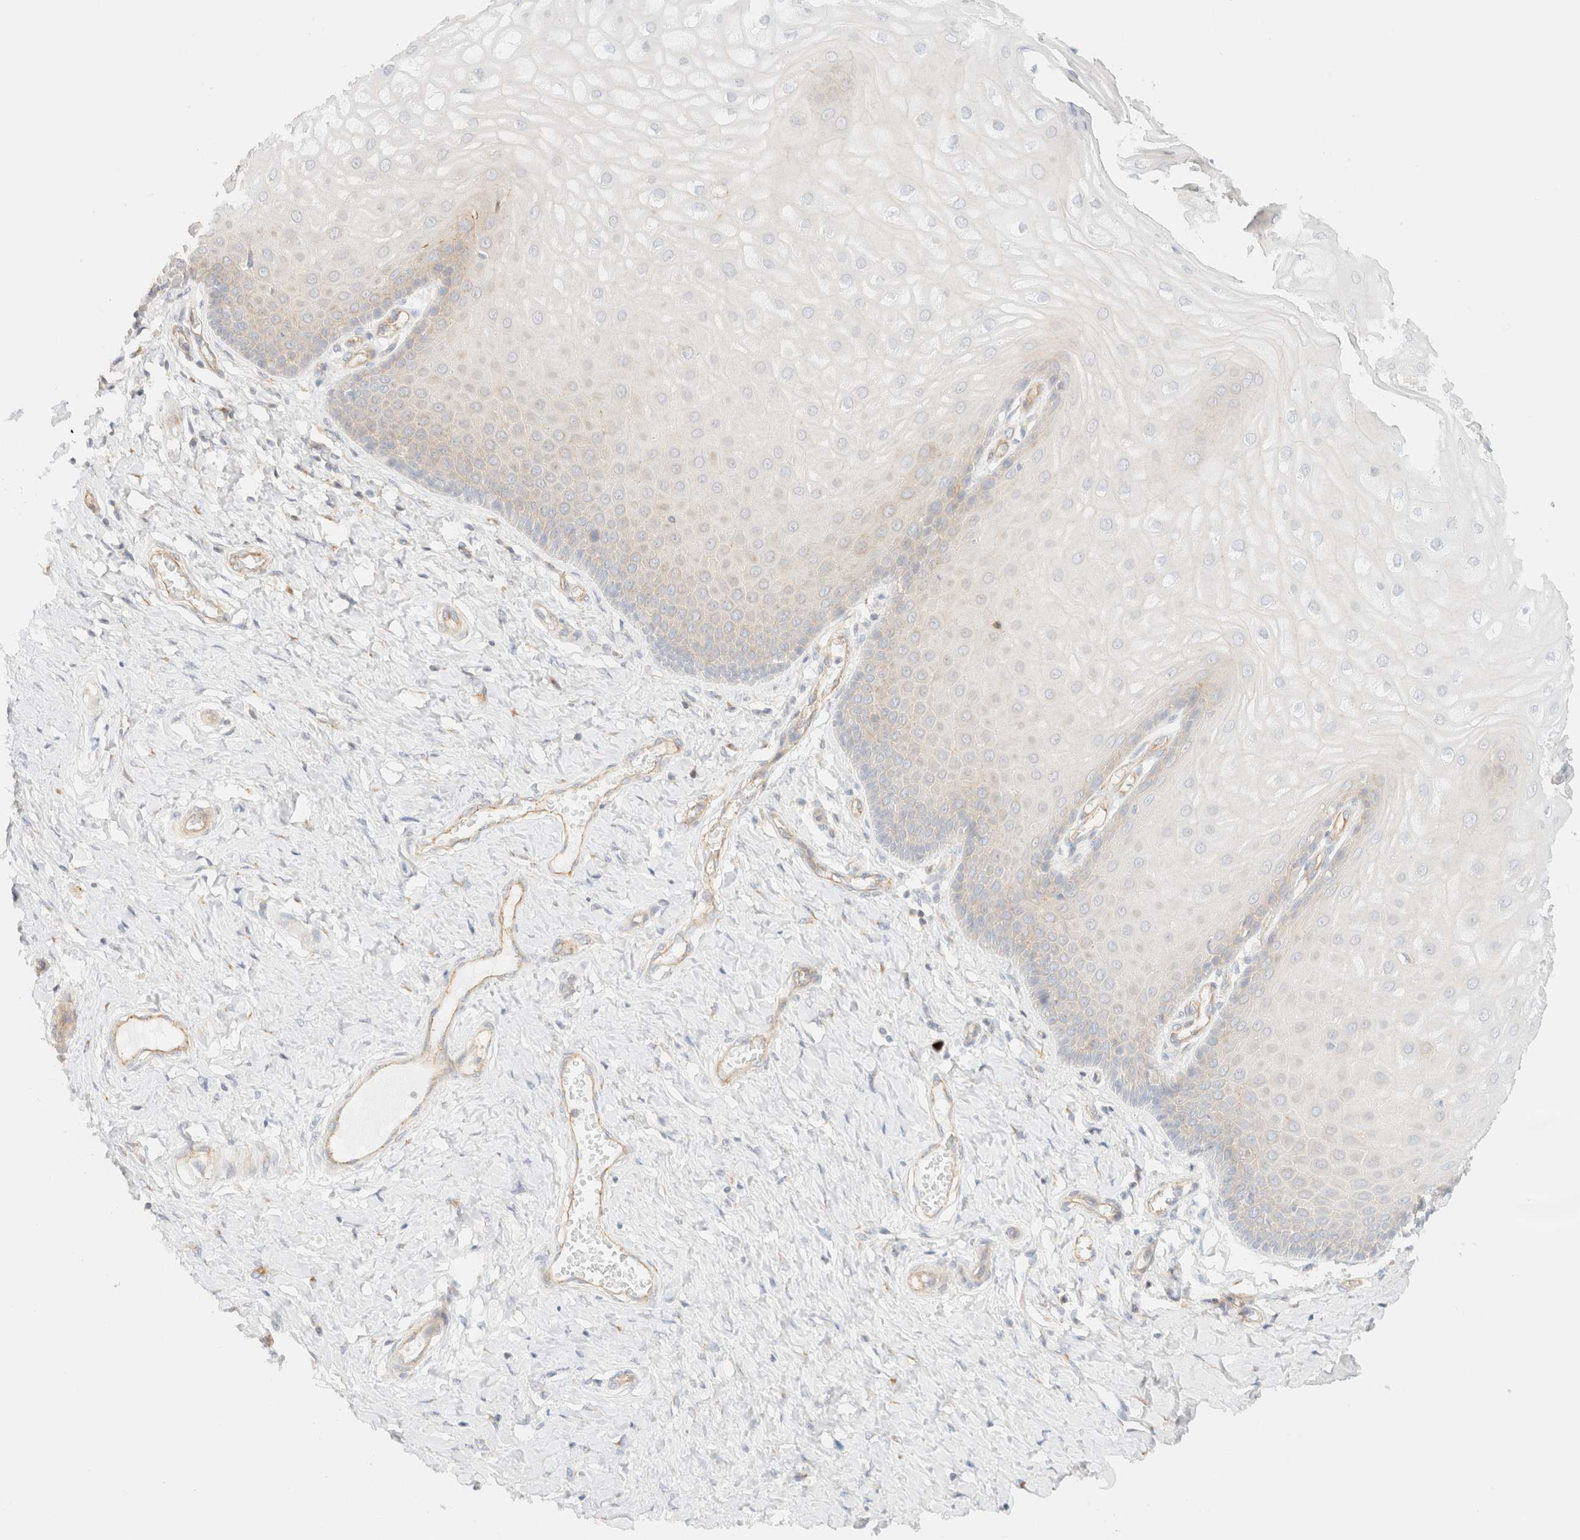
{"staining": {"intensity": "moderate", "quantity": "<25%", "location": "cytoplasmic/membranous"}, "tissue": "cervix", "cell_type": "Squamous epithelial cells", "image_type": "normal", "snomed": [{"axis": "morphology", "description": "Normal tissue, NOS"}, {"axis": "topography", "description": "Cervix"}], "caption": "This is a photomicrograph of IHC staining of normal cervix, which shows moderate expression in the cytoplasmic/membranous of squamous epithelial cells.", "gene": "MYO10", "patient": {"sex": "female", "age": 55}}